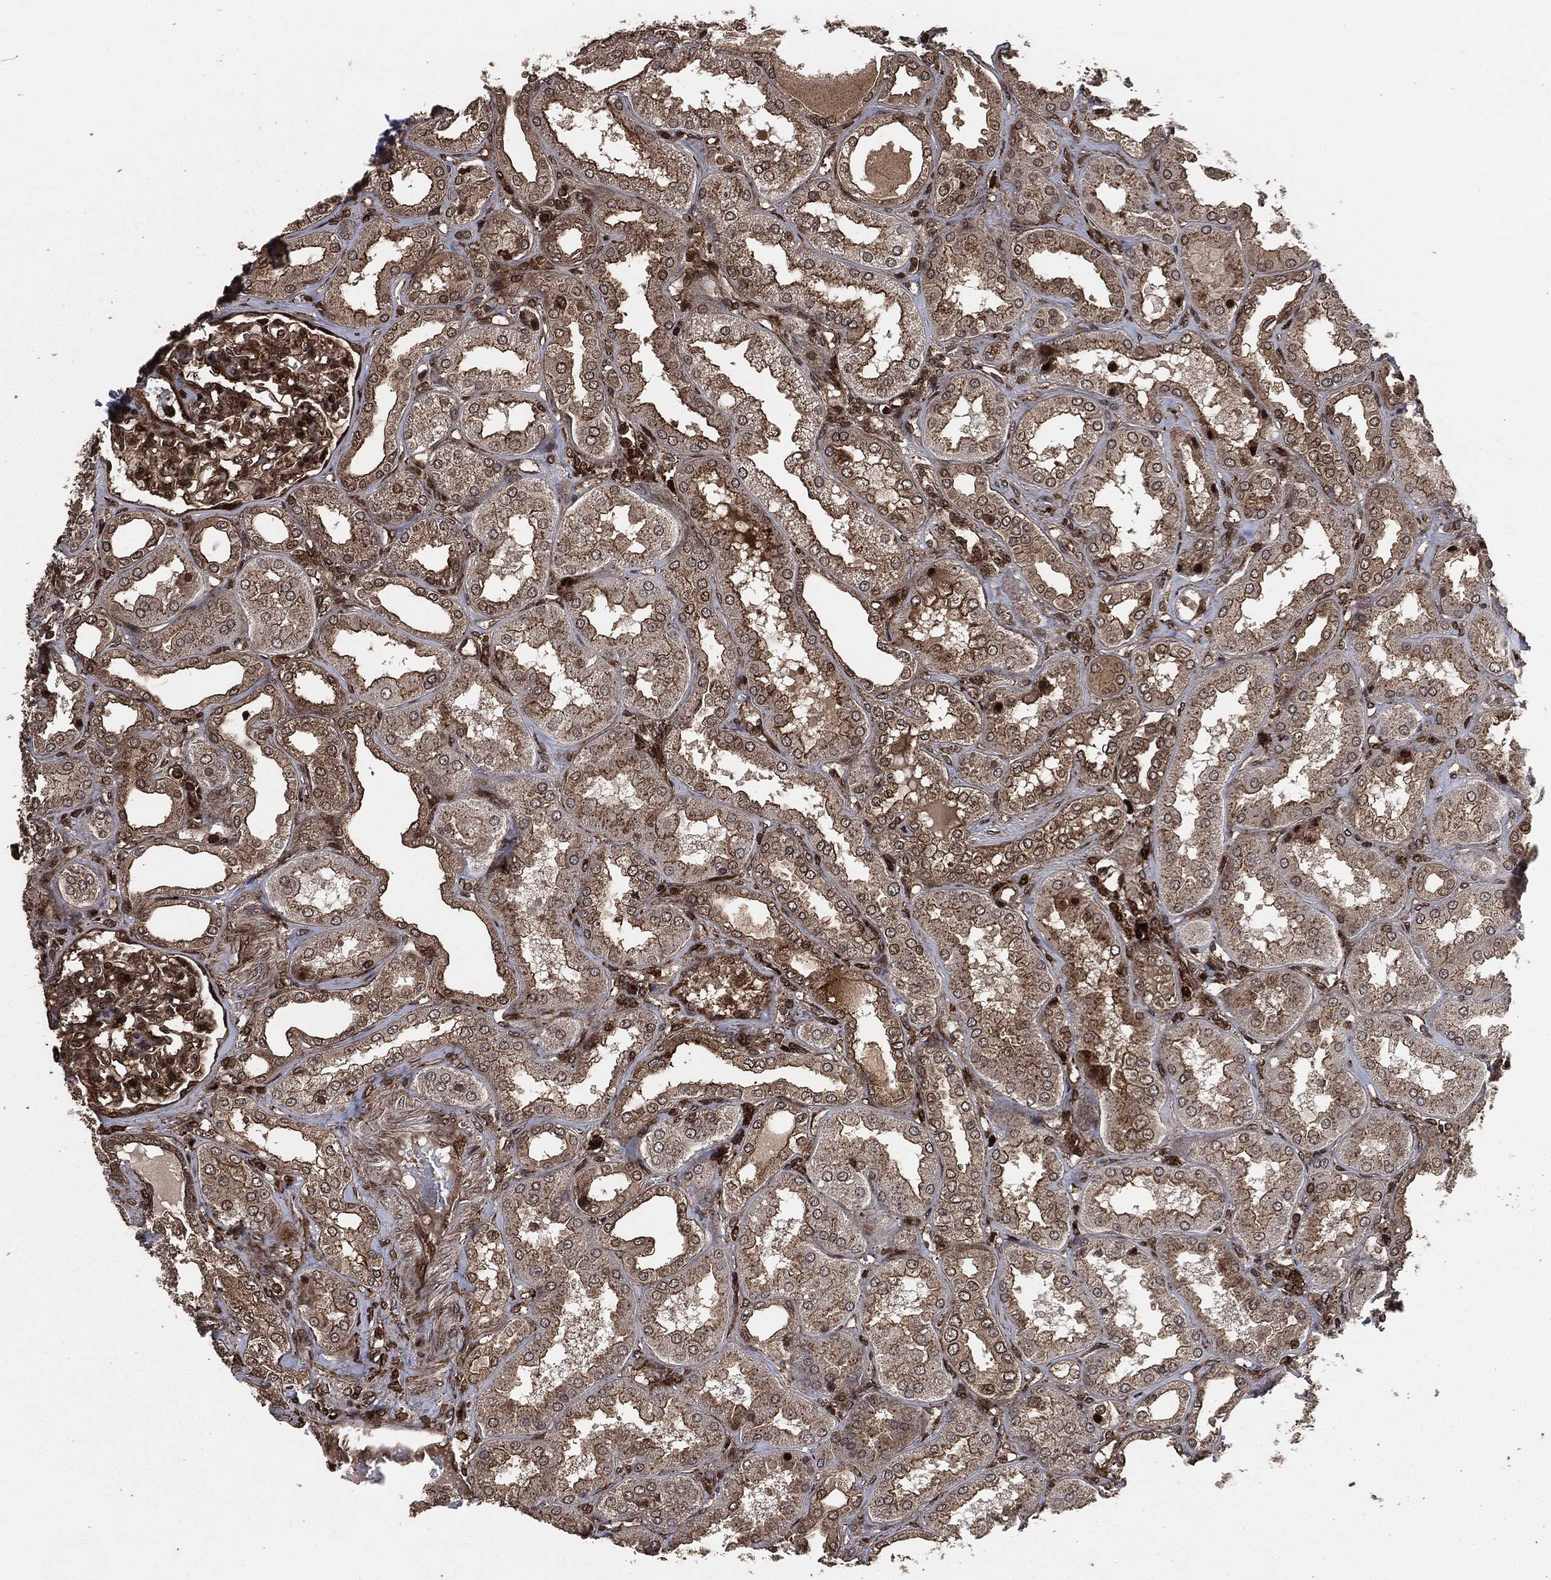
{"staining": {"intensity": "strong", "quantity": ">75%", "location": "cytoplasmic/membranous"}, "tissue": "kidney", "cell_type": "Cells in glomeruli", "image_type": "normal", "snomed": [{"axis": "morphology", "description": "Normal tissue, NOS"}, {"axis": "topography", "description": "Kidney"}], "caption": "IHC of normal human kidney displays high levels of strong cytoplasmic/membranous positivity in approximately >75% of cells in glomeruli.", "gene": "IFIT1", "patient": {"sex": "female", "age": 56}}